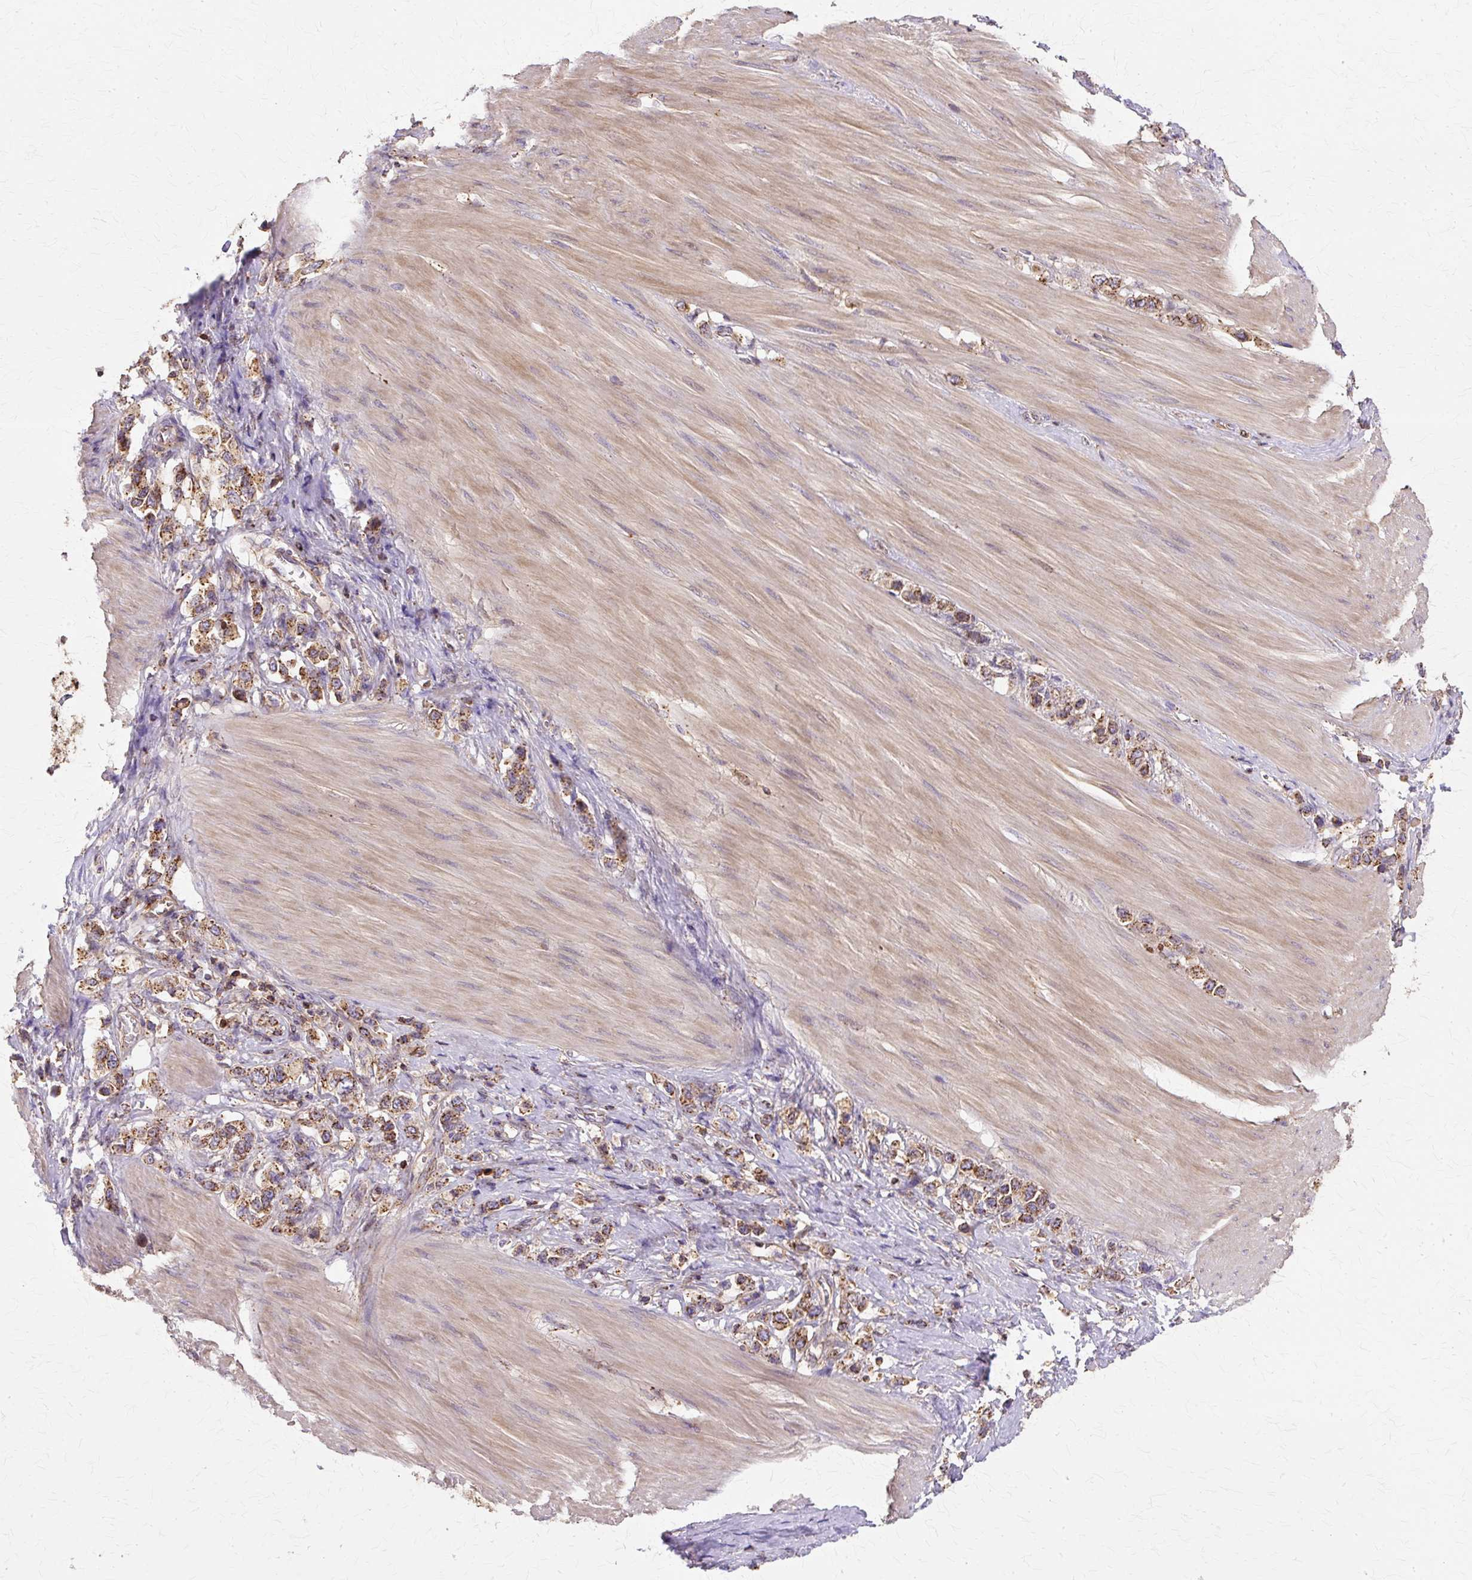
{"staining": {"intensity": "moderate", "quantity": ">75%", "location": "cytoplasmic/membranous"}, "tissue": "stomach cancer", "cell_type": "Tumor cells", "image_type": "cancer", "snomed": [{"axis": "morphology", "description": "Adenocarcinoma, NOS"}, {"axis": "topography", "description": "Stomach"}], "caption": "About >75% of tumor cells in stomach adenocarcinoma reveal moderate cytoplasmic/membranous protein staining as visualized by brown immunohistochemical staining.", "gene": "COPB1", "patient": {"sex": "female", "age": 65}}